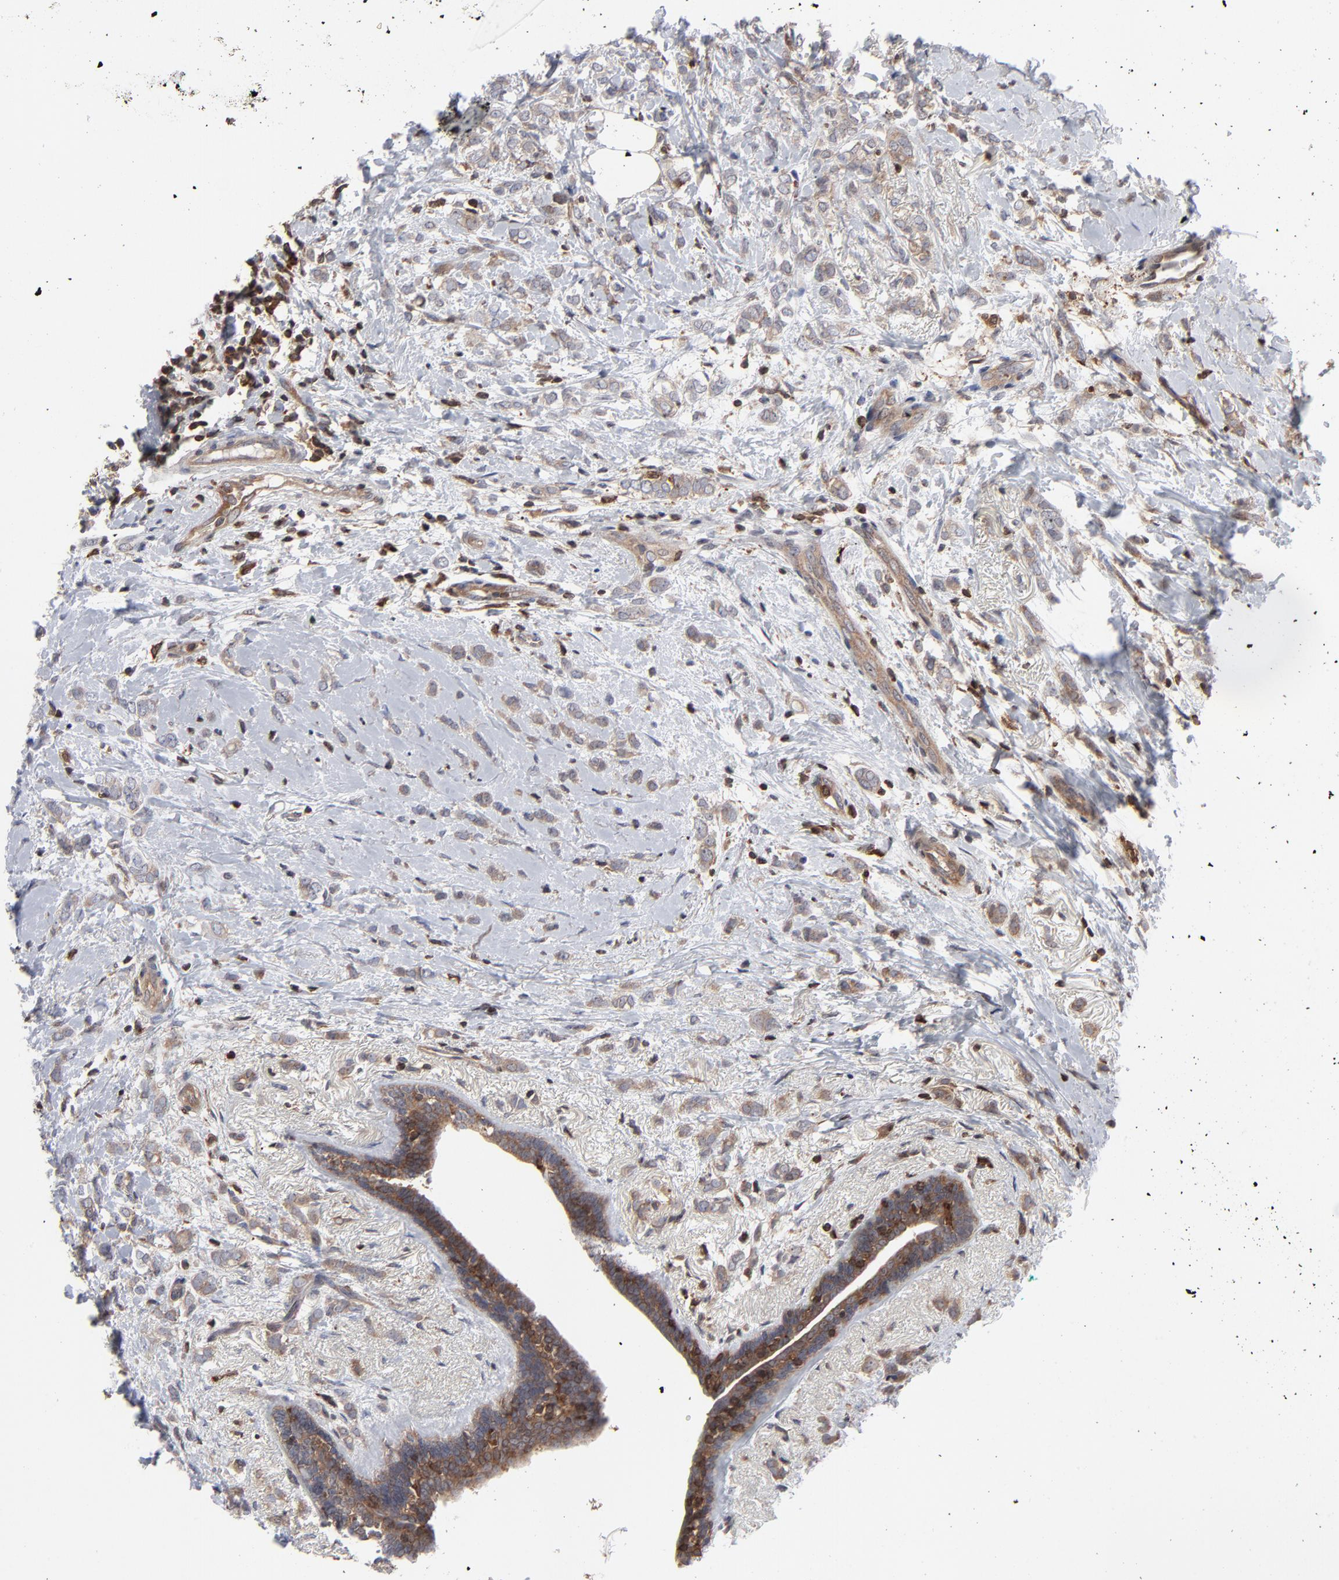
{"staining": {"intensity": "weak", "quantity": ">75%", "location": "cytoplasmic/membranous"}, "tissue": "breast cancer", "cell_type": "Tumor cells", "image_type": "cancer", "snomed": [{"axis": "morphology", "description": "Normal tissue, NOS"}, {"axis": "morphology", "description": "Lobular carcinoma"}, {"axis": "topography", "description": "Breast"}], "caption": "Weak cytoplasmic/membranous protein positivity is seen in about >75% of tumor cells in breast lobular carcinoma. (Stains: DAB (3,3'-diaminobenzidine) in brown, nuclei in blue, Microscopy: brightfield microscopy at high magnification).", "gene": "MAP2K1", "patient": {"sex": "female", "age": 47}}